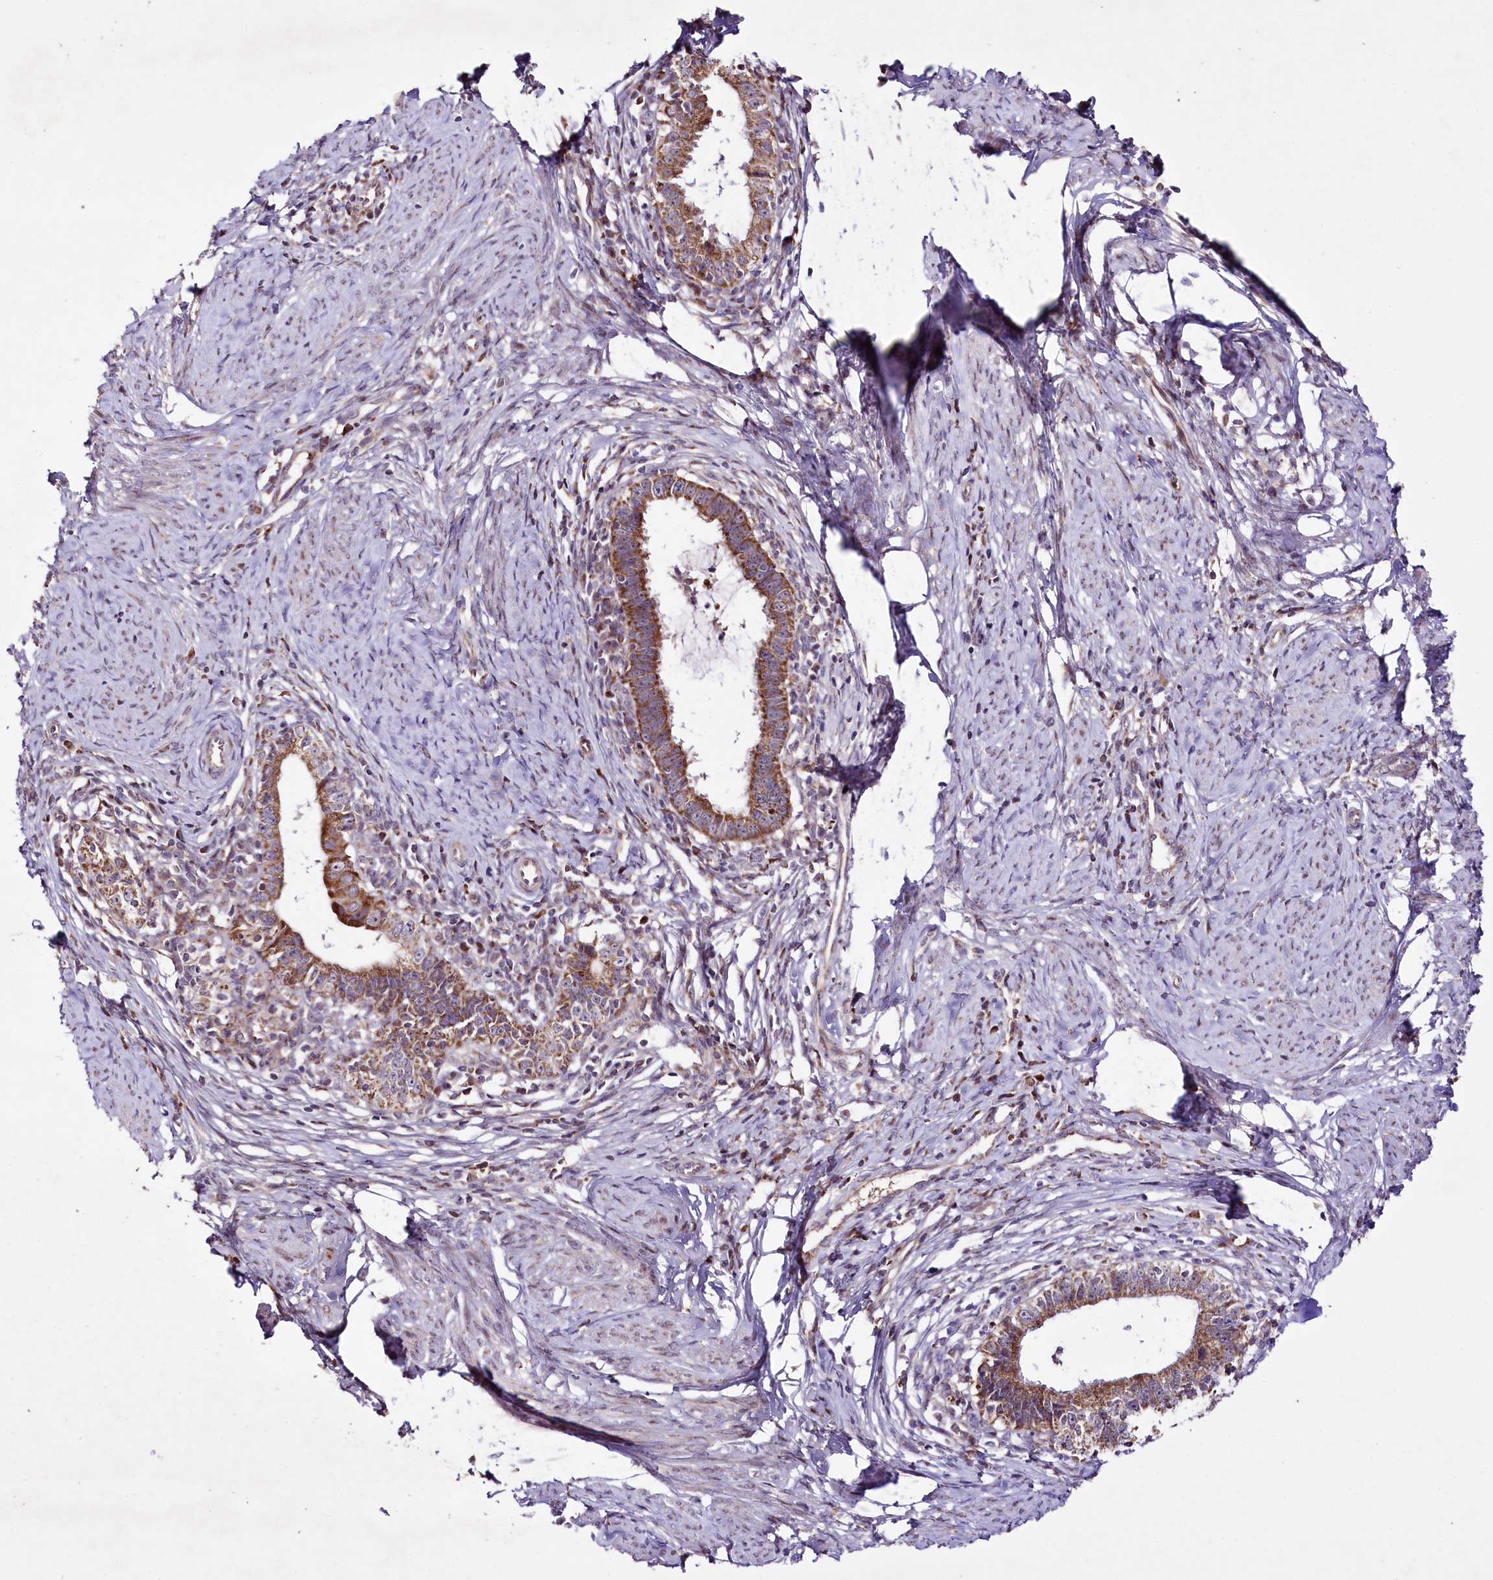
{"staining": {"intensity": "moderate", "quantity": ">75%", "location": "cytoplasmic/membranous"}, "tissue": "cervical cancer", "cell_type": "Tumor cells", "image_type": "cancer", "snomed": [{"axis": "morphology", "description": "Adenocarcinoma, NOS"}, {"axis": "topography", "description": "Cervix"}], "caption": "High-magnification brightfield microscopy of cervical cancer stained with DAB (brown) and counterstained with hematoxylin (blue). tumor cells exhibit moderate cytoplasmic/membranous staining is present in about>75% of cells. (DAB (3,3'-diaminobenzidine) IHC, brown staining for protein, blue staining for nuclei).", "gene": "ST7", "patient": {"sex": "female", "age": 36}}